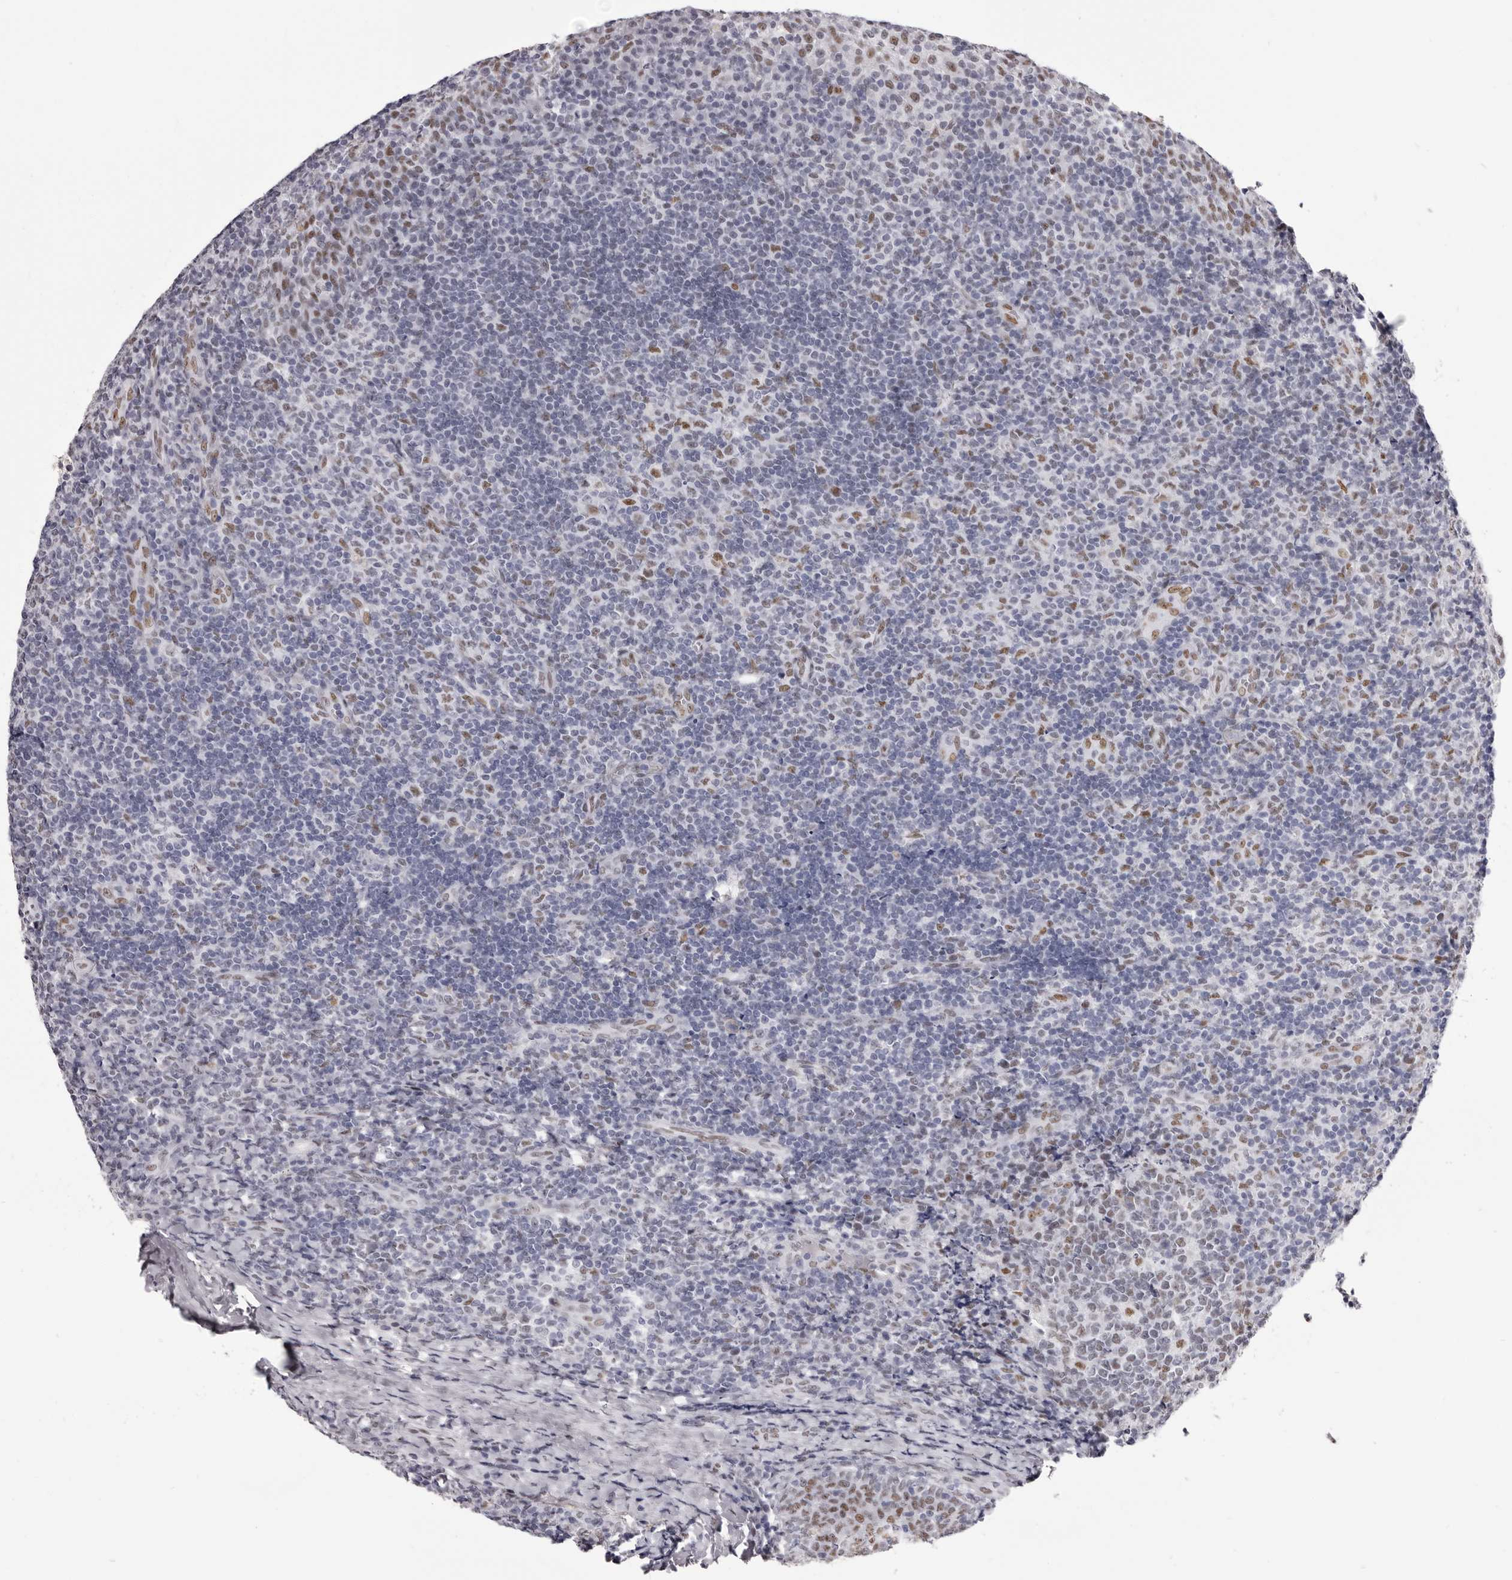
{"staining": {"intensity": "weak", "quantity": "<25%", "location": "nuclear"}, "tissue": "tonsil", "cell_type": "Germinal center cells", "image_type": "normal", "snomed": [{"axis": "morphology", "description": "Normal tissue, NOS"}, {"axis": "topography", "description": "Tonsil"}], "caption": "There is no significant expression in germinal center cells of tonsil. (DAB immunohistochemistry (IHC), high magnification).", "gene": "ZNF326", "patient": {"sex": "female", "age": 19}}